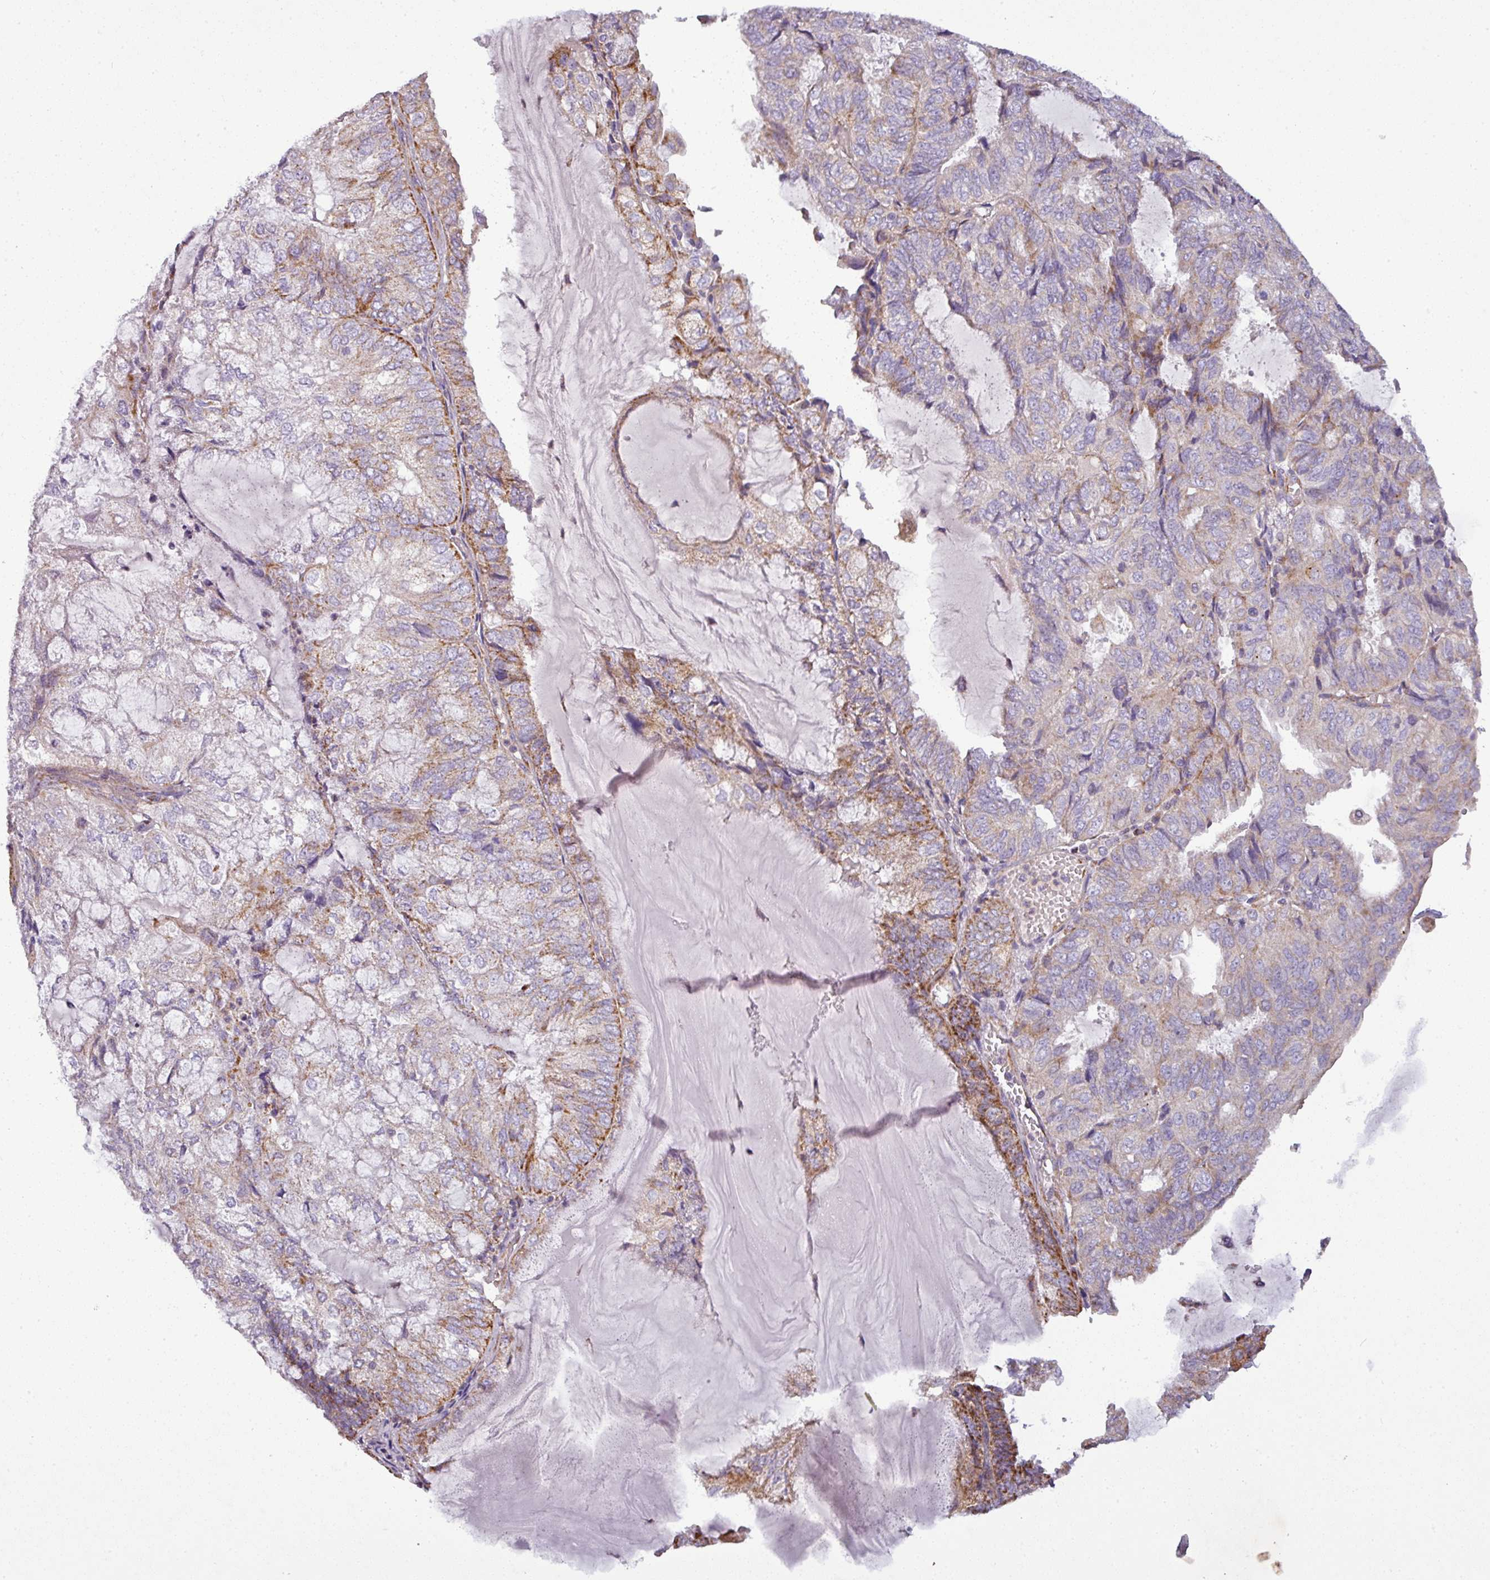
{"staining": {"intensity": "moderate", "quantity": "25%-75%", "location": "cytoplasmic/membranous"}, "tissue": "endometrial cancer", "cell_type": "Tumor cells", "image_type": "cancer", "snomed": [{"axis": "morphology", "description": "Adenocarcinoma, NOS"}, {"axis": "topography", "description": "Endometrium"}], "caption": "IHC of adenocarcinoma (endometrial) reveals medium levels of moderate cytoplasmic/membranous staining in approximately 25%-75% of tumor cells.", "gene": "PNMA6A", "patient": {"sex": "female", "age": 81}}